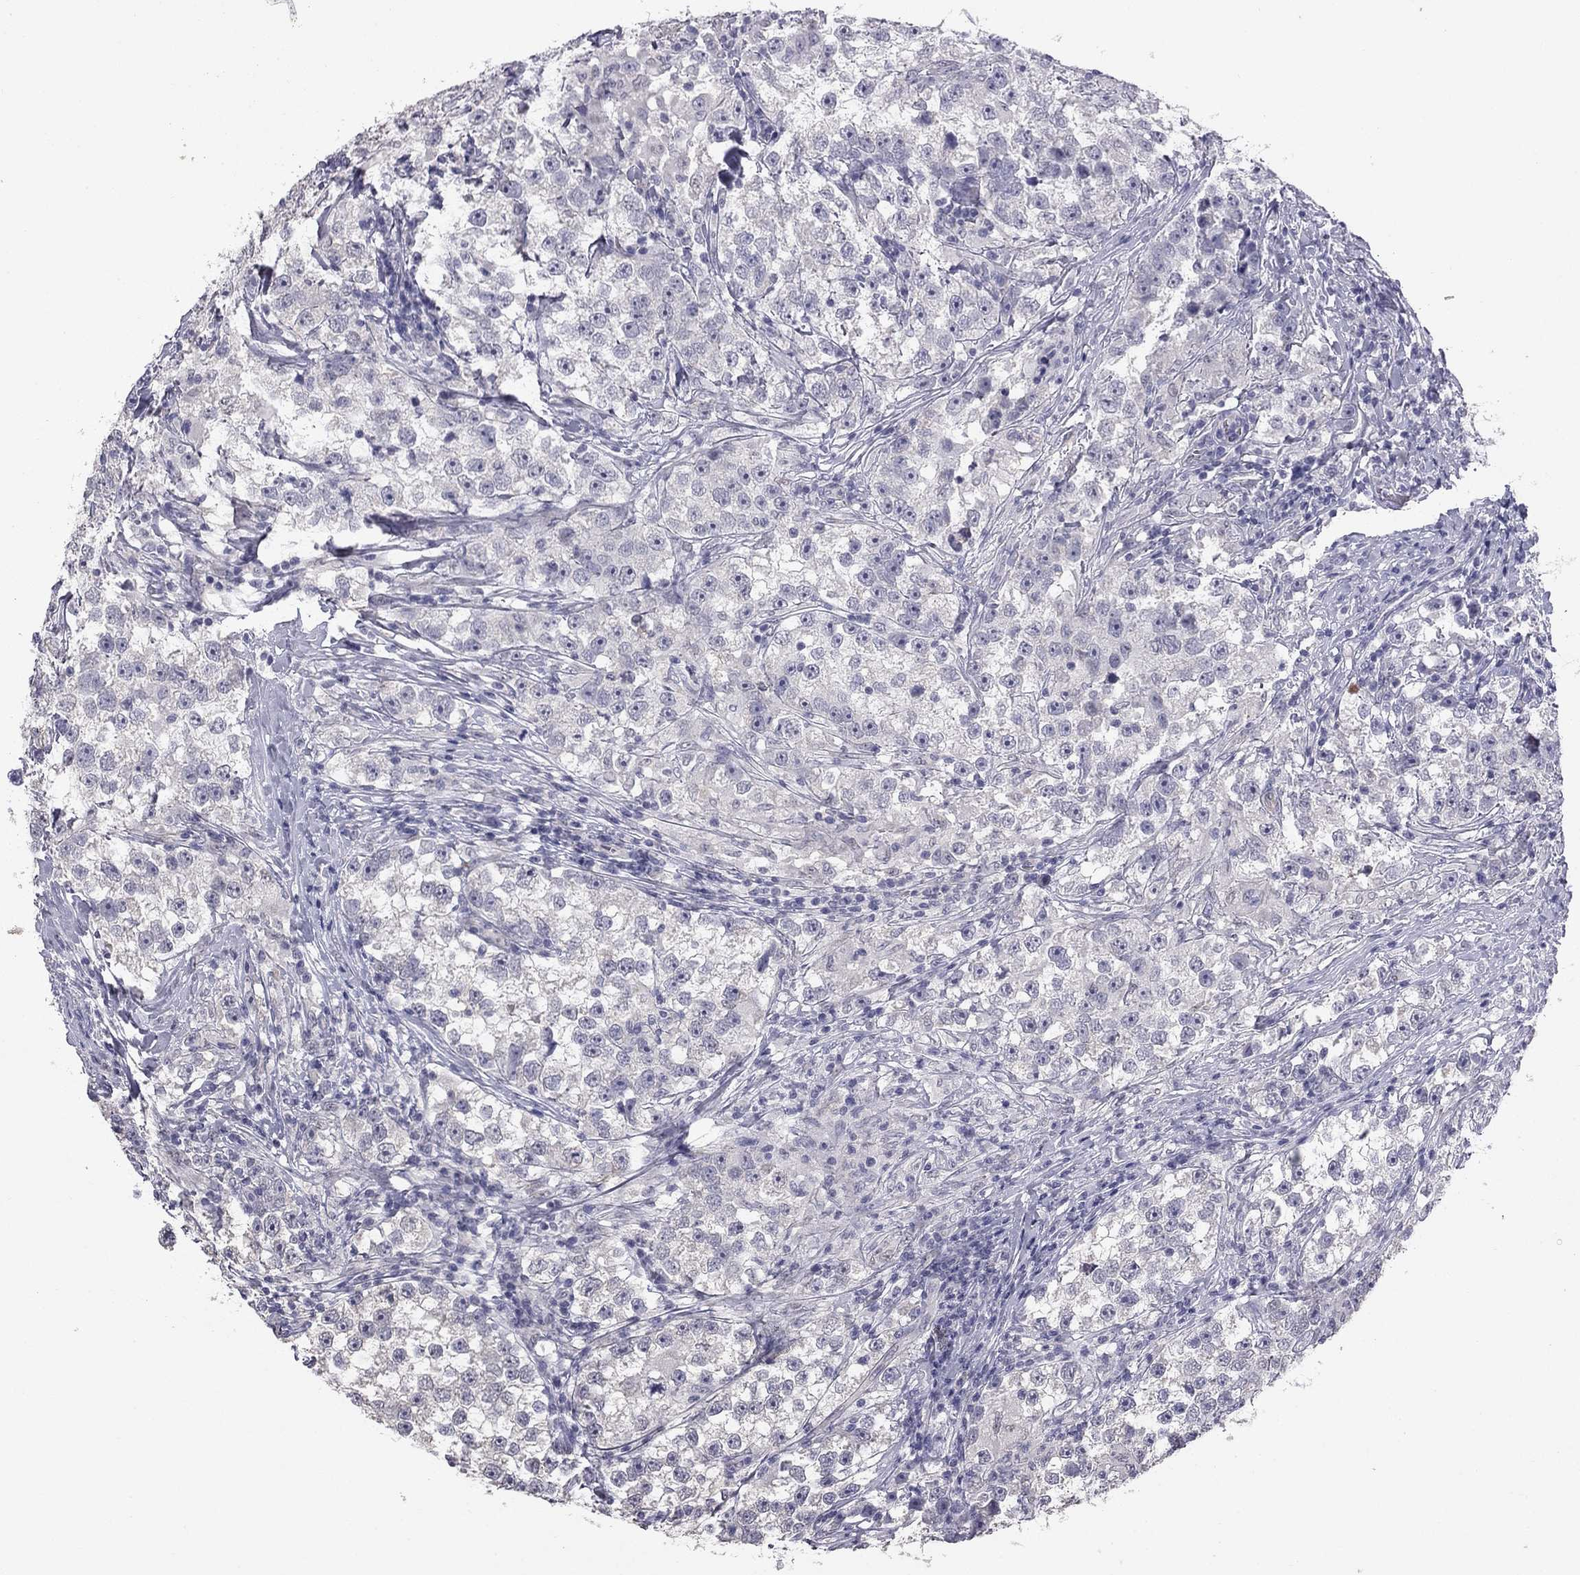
{"staining": {"intensity": "negative", "quantity": "none", "location": "none"}, "tissue": "testis cancer", "cell_type": "Tumor cells", "image_type": "cancer", "snomed": [{"axis": "morphology", "description": "Seminoma, NOS"}, {"axis": "topography", "description": "Testis"}], "caption": "IHC of human testis cancer demonstrates no expression in tumor cells.", "gene": "PRRT2", "patient": {"sex": "male", "age": 46}}